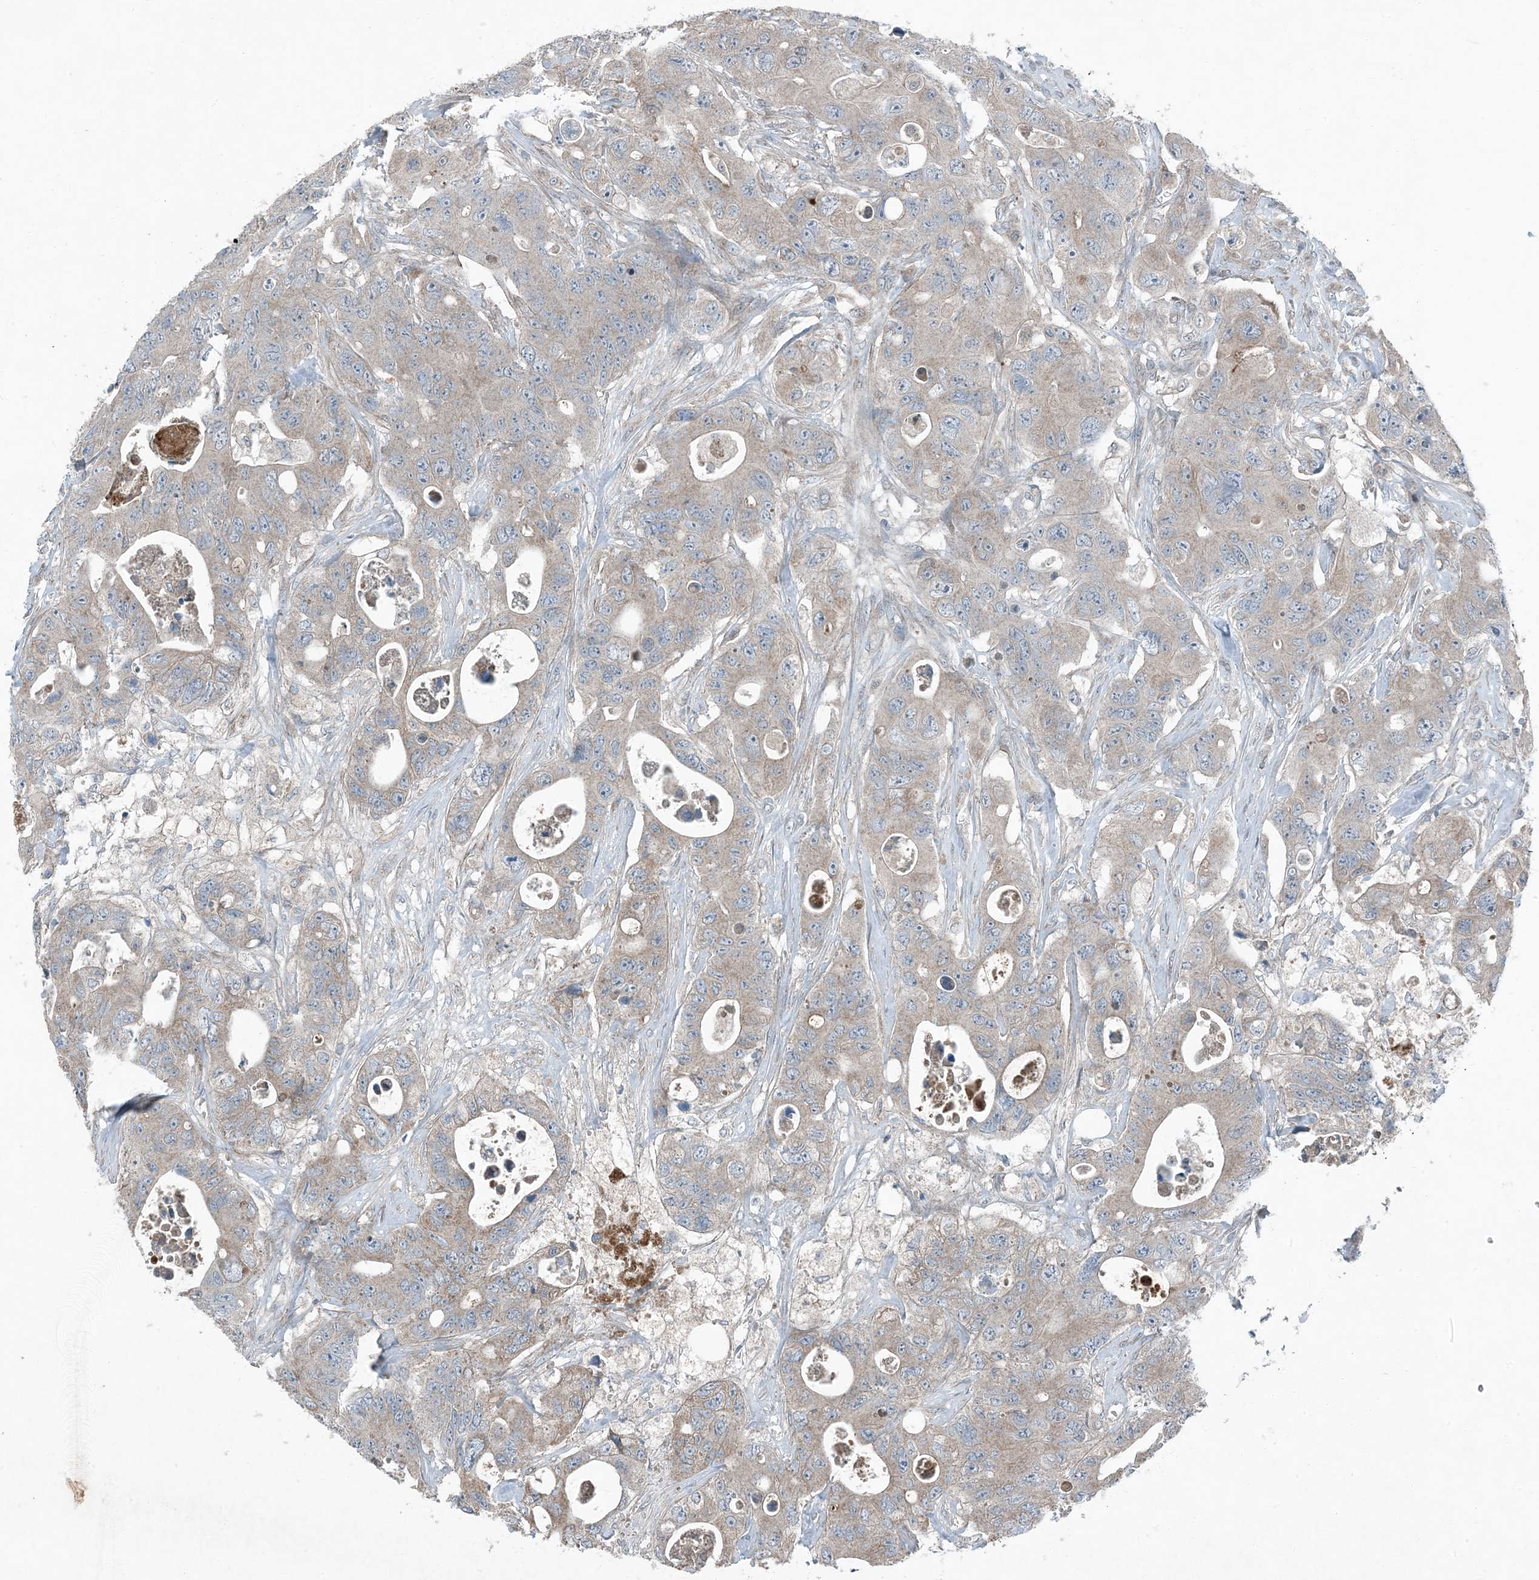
{"staining": {"intensity": "weak", "quantity": "25%-75%", "location": "cytoplasmic/membranous"}, "tissue": "colorectal cancer", "cell_type": "Tumor cells", "image_type": "cancer", "snomed": [{"axis": "morphology", "description": "Adenocarcinoma, NOS"}, {"axis": "topography", "description": "Colon"}], "caption": "A histopathology image of colorectal adenocarcinoma stained for a protein displays weak cytoplasmic/membranous brown staining in tumor cells.", "gene": "APOM", "patient": {"sex": "female", "age": 46}}